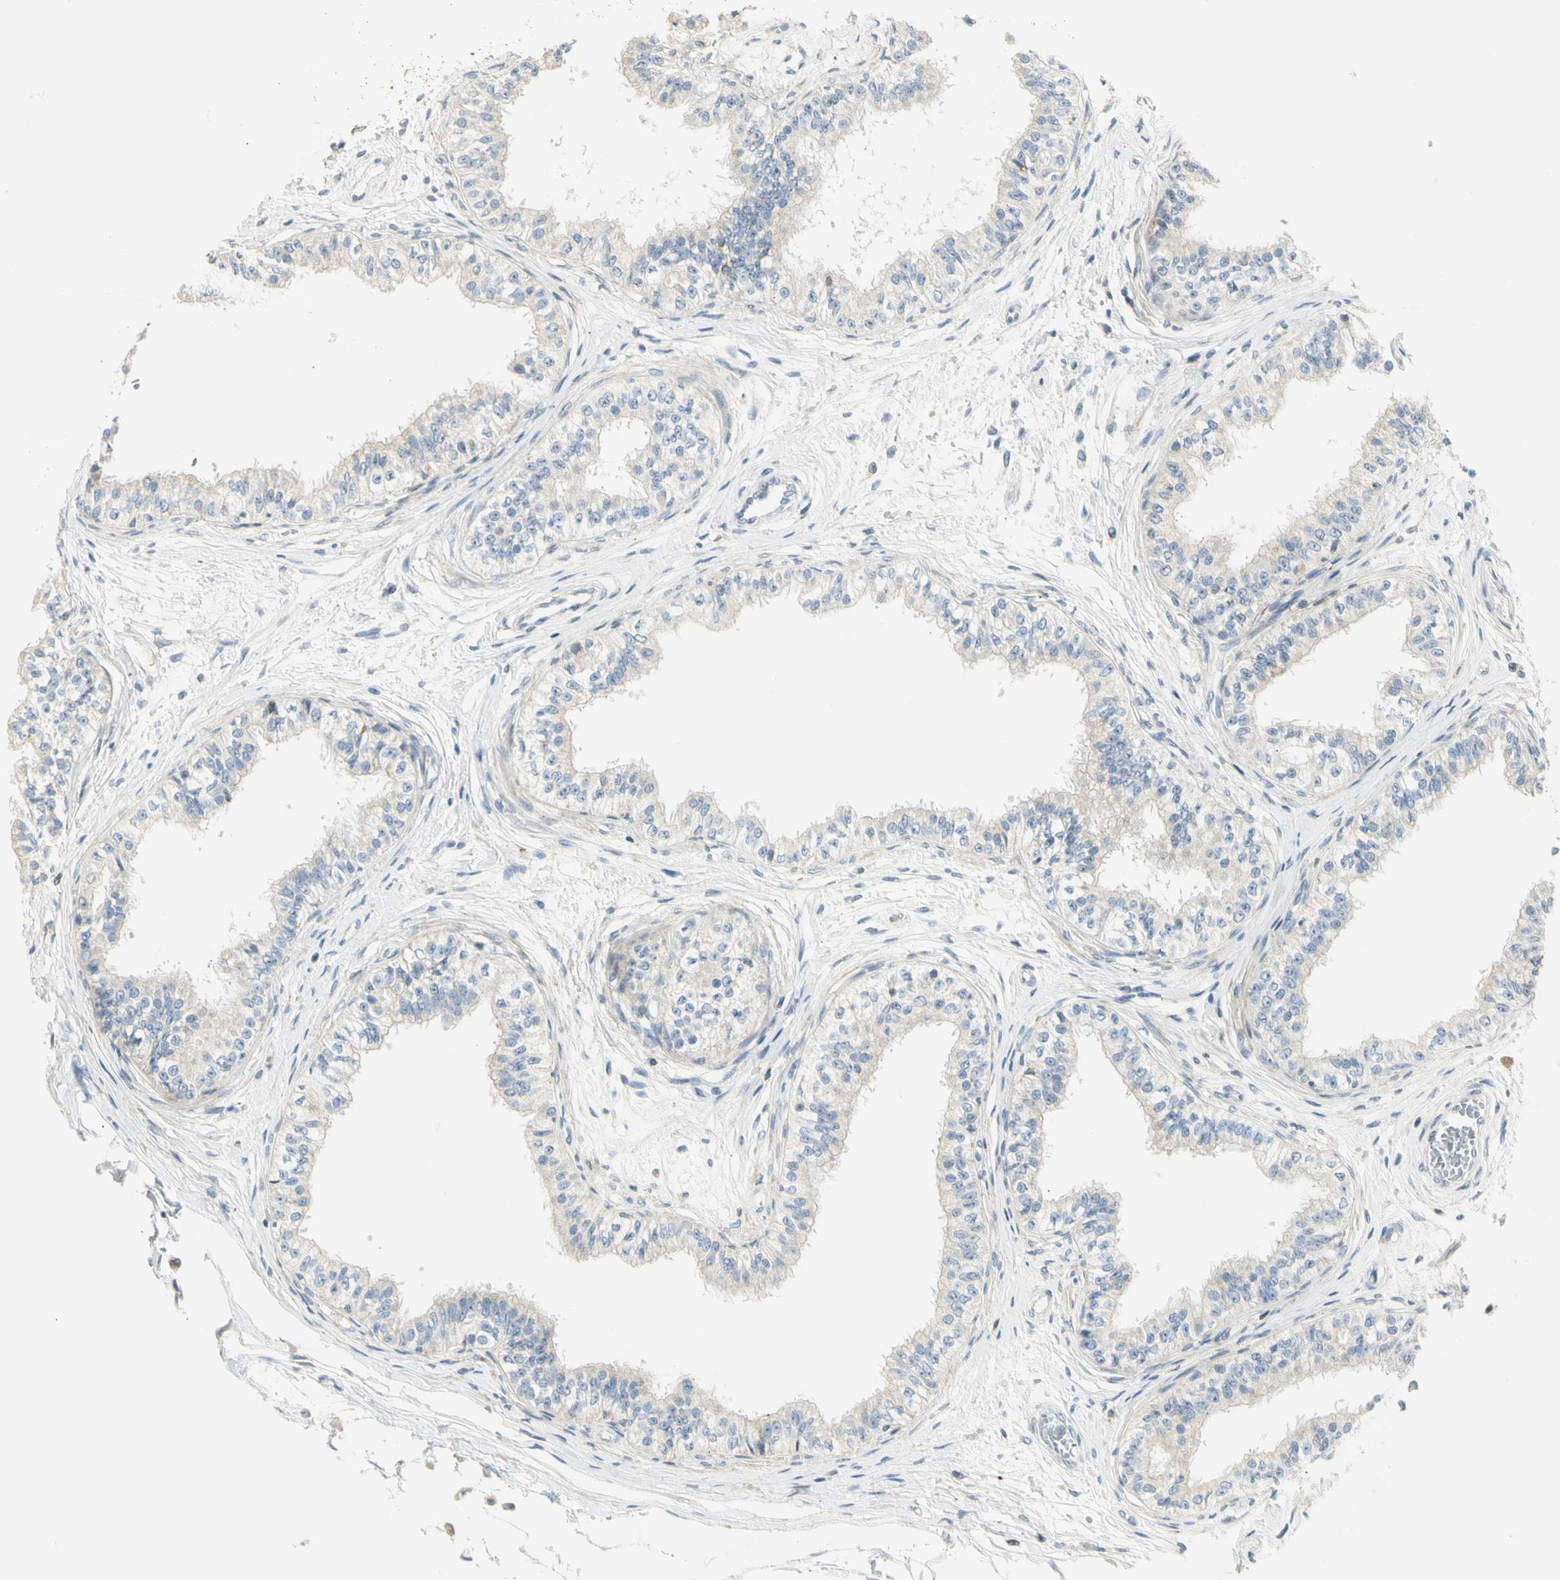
{"staining": {"intensity": "negative", "quantity": "none", "location": "none"}, "tissue": "epididymis", "cell_type": "Glandular cells", "image_type": "normal", "snomed": [{"axis": "morphology", "description": "Normal tissue, NOS"}, {"axis": "morphology", "description": "Adenocarcinoma, metastatic, NOS"}, {"axis": "topography", "description": "Testis"}, {"axis": "topography", "description": "Epididymis"}], "caption": "Glandular cells are negative for protein expression in benign human epididymis. (Brightfield microscopy of DAB (3,3'-diaminobenzidine) immunohistochemistry (IHC) at high magnification).", "gene": "TNFSF11", "patient": {"sex": "male", "age": 26}}